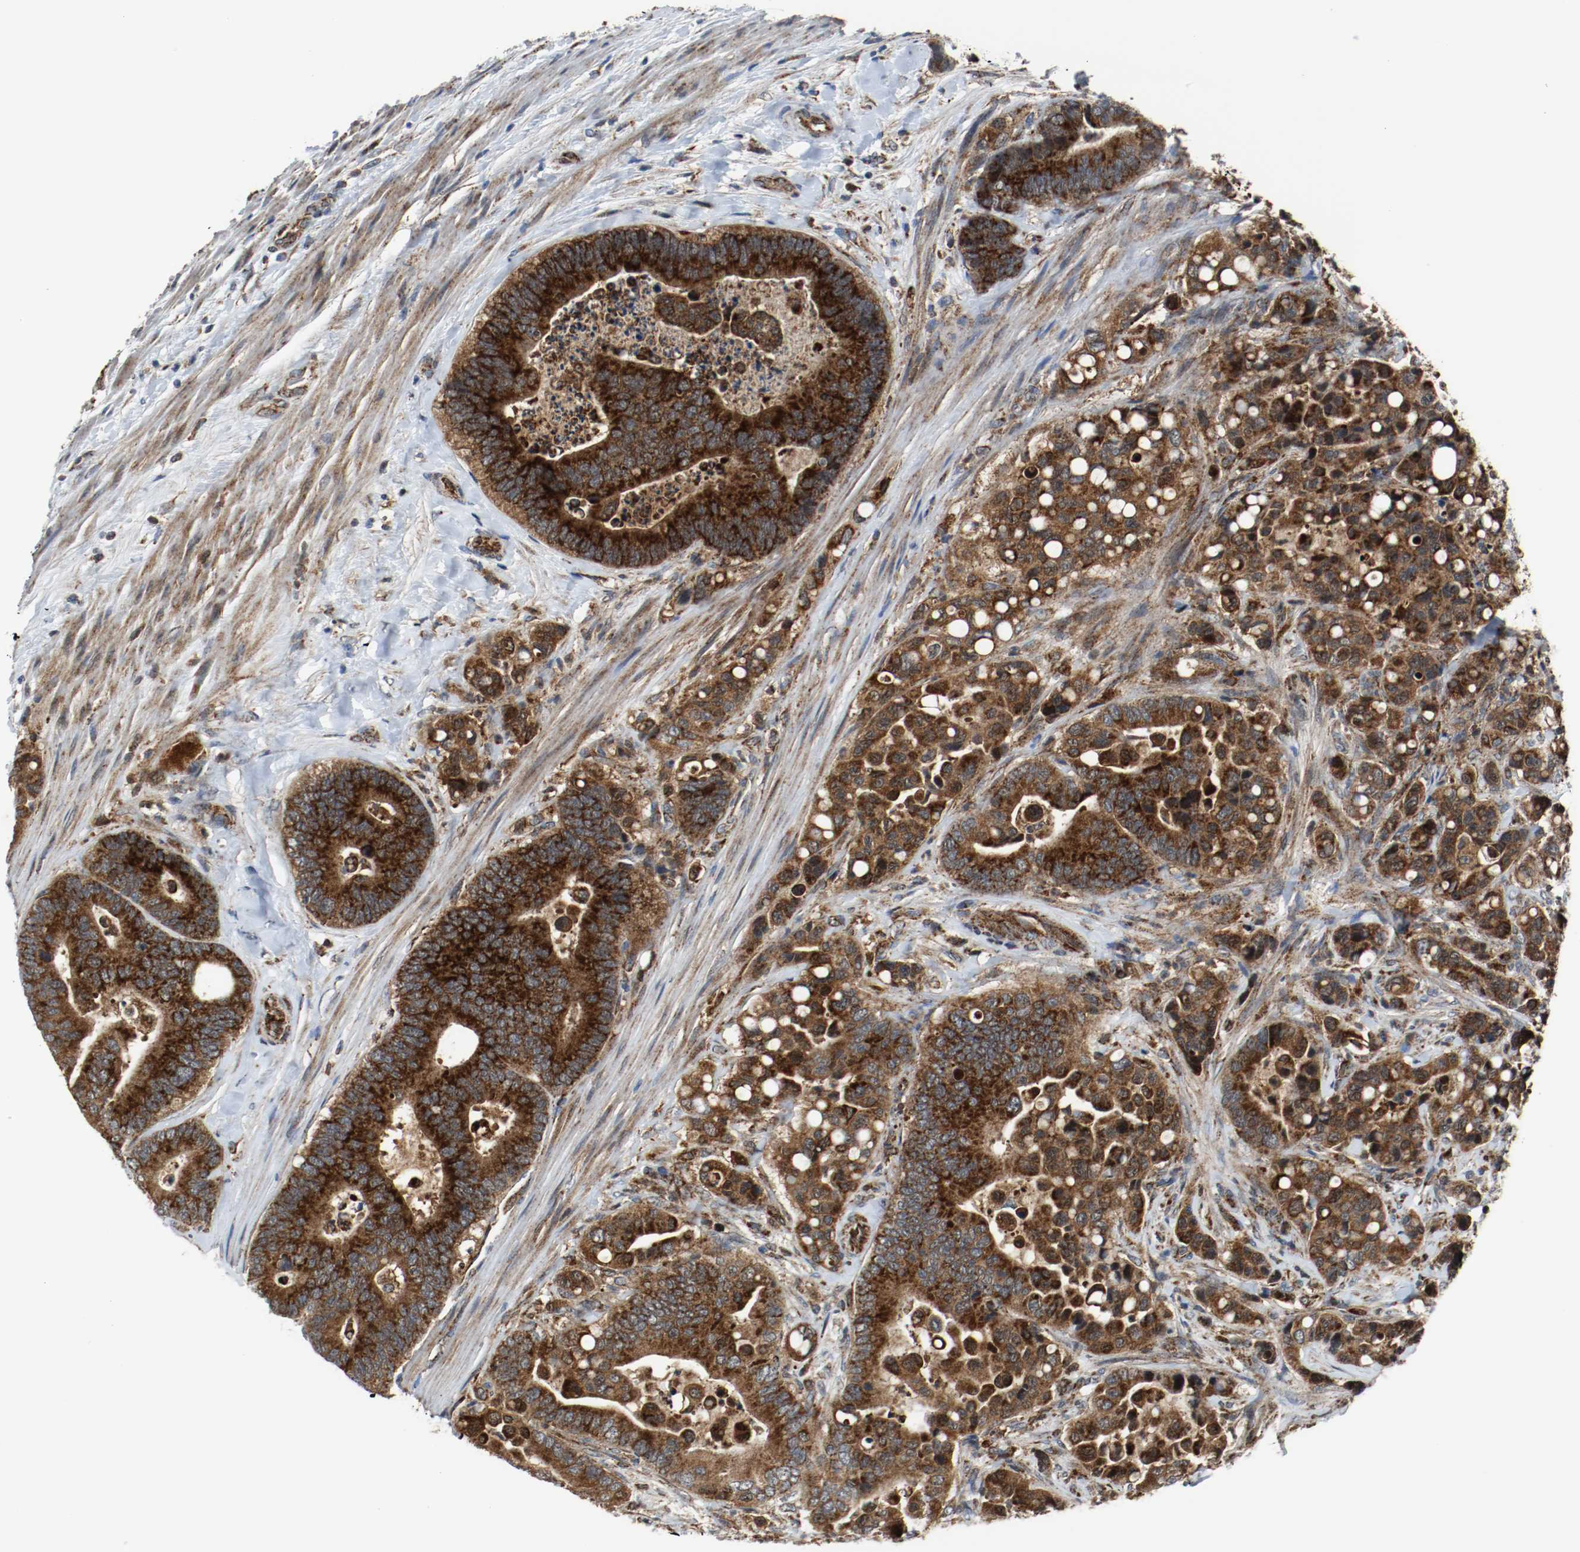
{"staining": {"intensity": "strong", "quantity": ">75%", "location": "cytoplasmic/membranous"}, "tissue": "colorectal cancer", "cell_type": "Tumor cells", "image_type": "cancer", "snomed": [{"axis": "morphology", "description": "Normal tissue, NOS"}, {"axis": "morphology", "description": "Adenocarcinoma, NOS"}, {"axis": "topography", "description": "Colon"}], "caption": "Human colorectal cancer (adenocarcinoma) stained with a brown dye reveals strong cytoplasmic/membranous positive expression in about >75% of tumor cells.", "gene": "TXNRD1", "patient": {"sex": "male", "age": 82}}